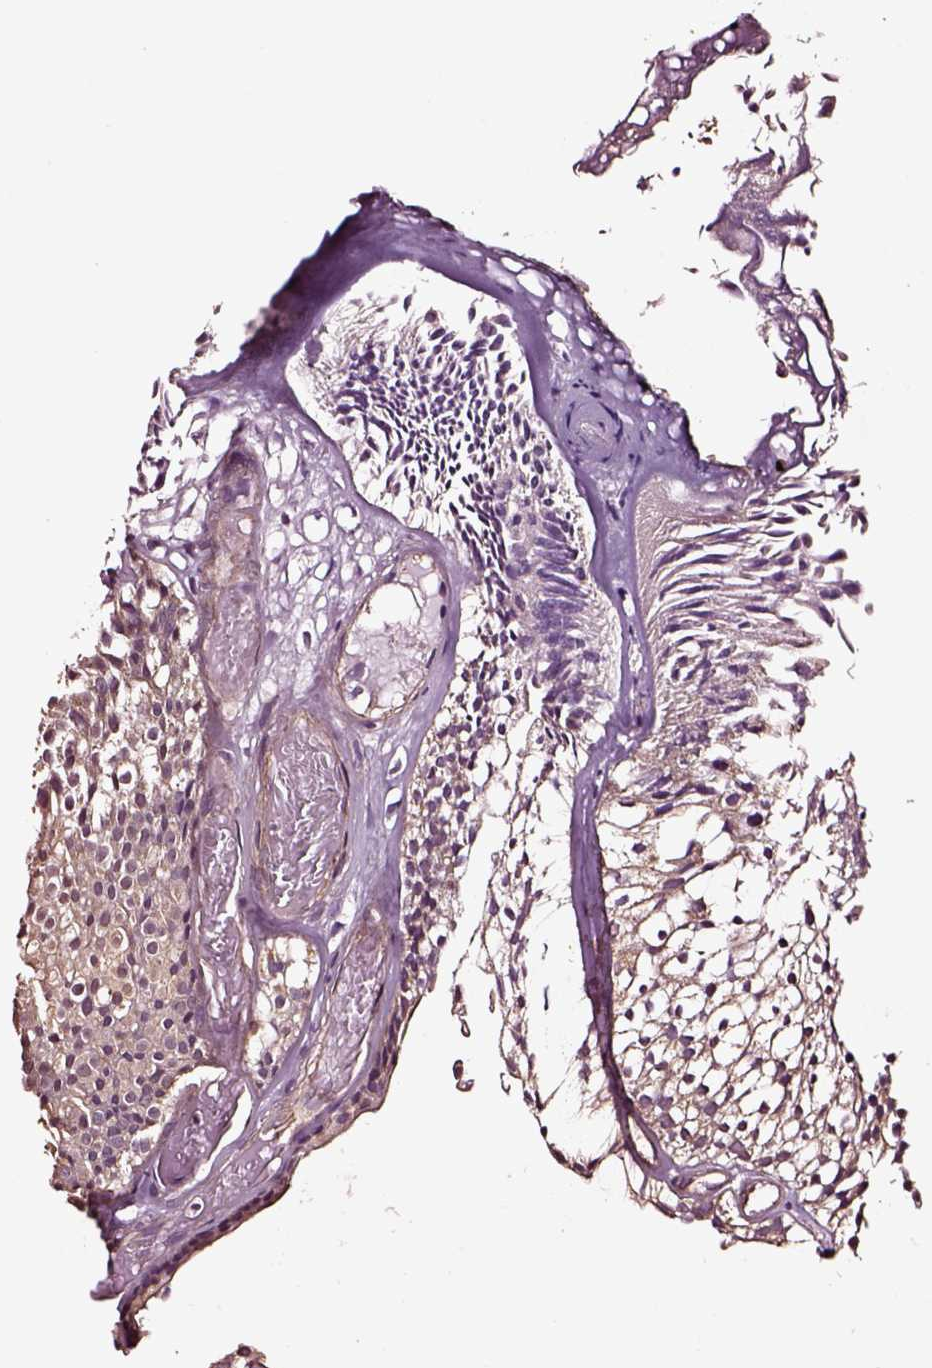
{"staining": {"intensity": "moderate", "quantity": ">75%", "location": "cytoplasmic/membranous"}, "tissue": "urothelial cancer", "cell_type": "Tumor cells", "image_type": "cancer", "snomed": [{"axis": "morphology", "description": "Urothelial carcinoma, Low grade"}, {"axis": "topography", "description": "Urinary bladder"}], "caption": "A medium amount of moderate cytoplasmic/membranous positivity is present in approximately >75% of tumor cells in urothelial carcinoma (low-grade) tissue.", "gene": "RASSF5", "patient": {"sex": "male", "age": 63}}